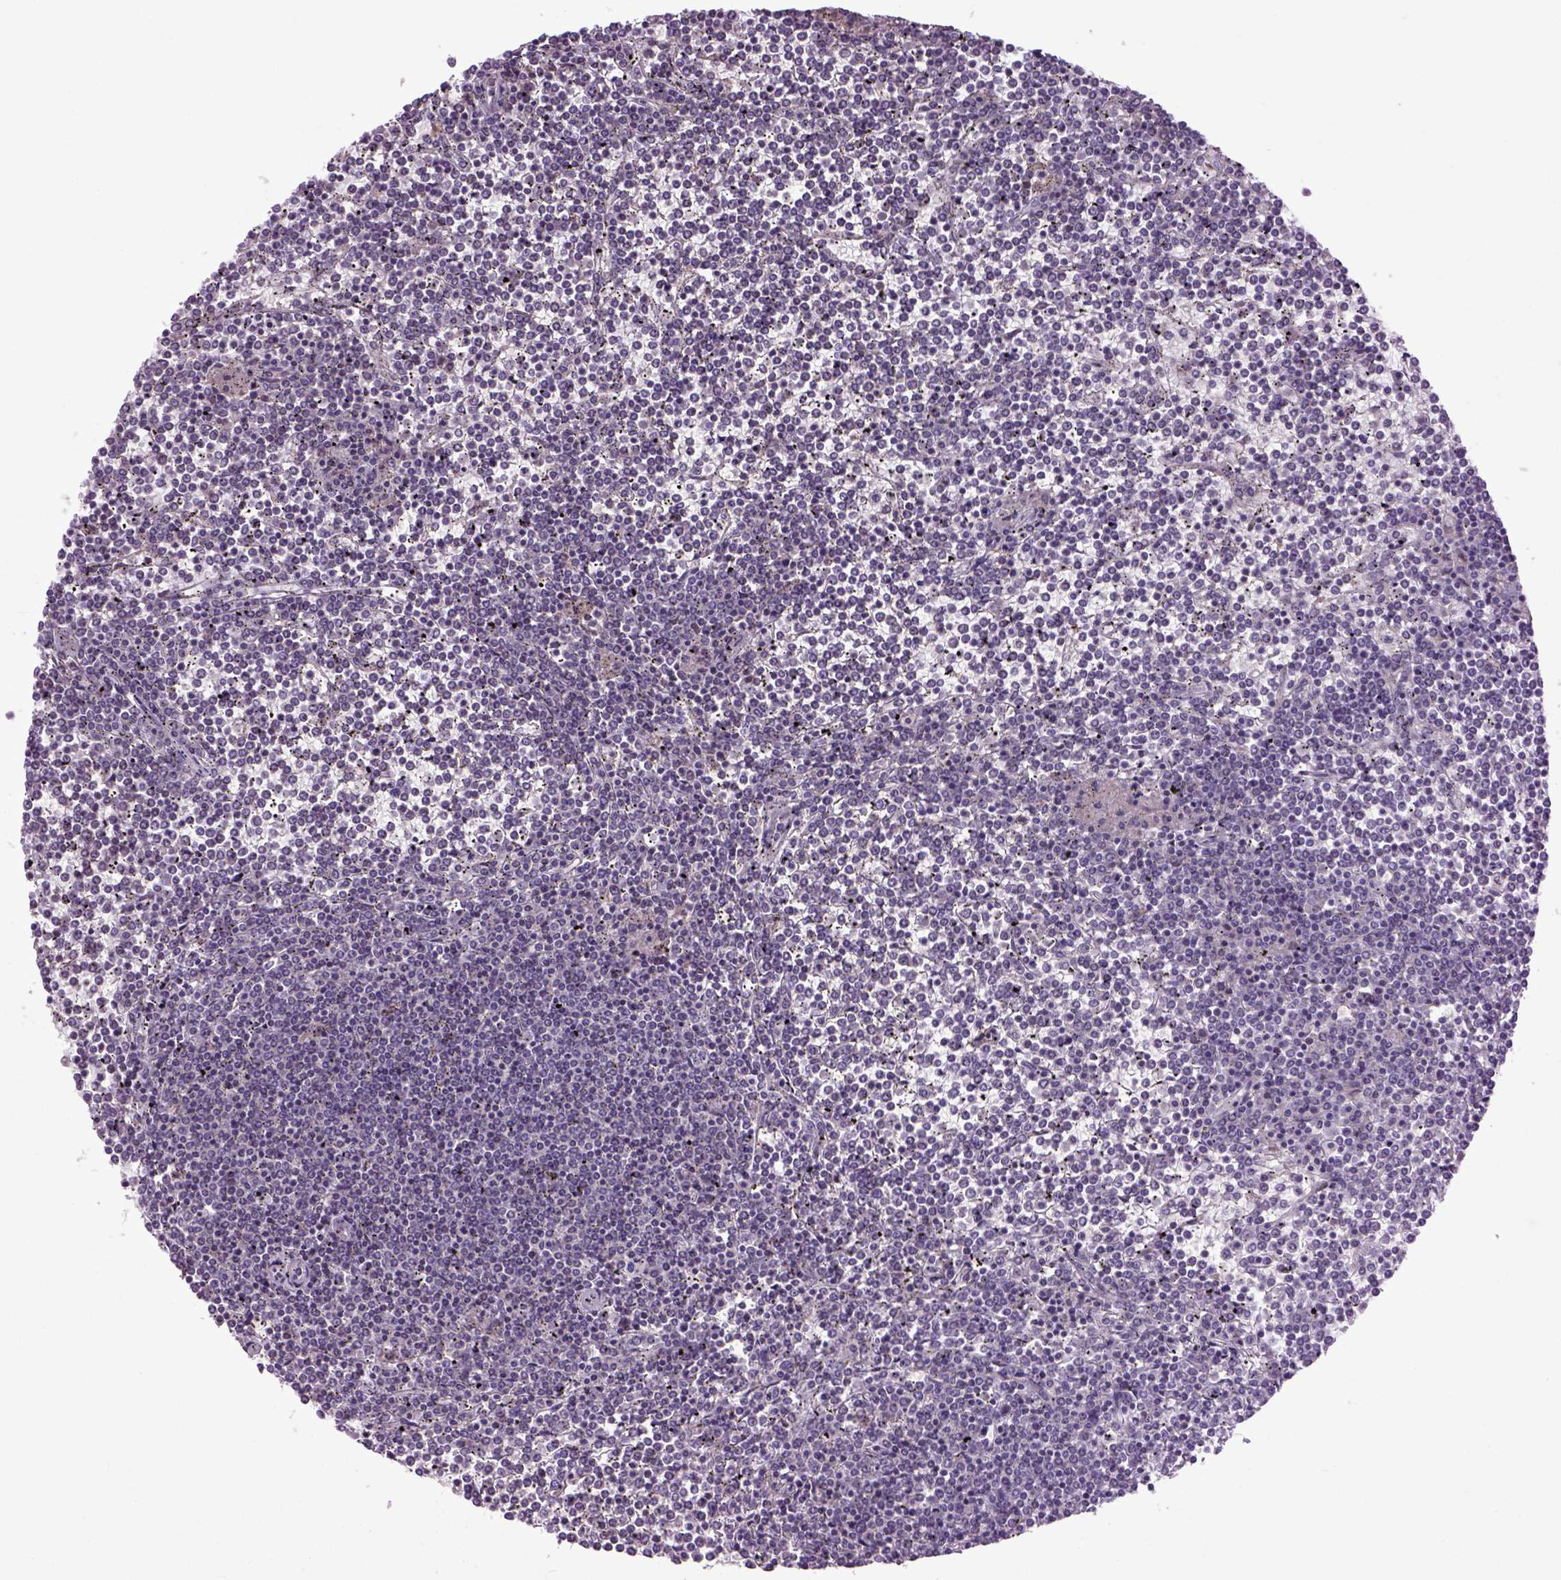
{"staining": {"intensity": "negative", "quantity": "none", "location": "none"}, "tissue": "lymphoma", "cell_type": "Tumor cells", "image_type": "cancer", "snomed": [{"axis": "morphology", "description": "Malignant lymphoma, non-Hodgkin's type, Low grade"}, {"axis": "topography", "description": "Spleen"}], "caption": "Tumor cells show no significant positivity in lymphoma.", "gene": "EMILIN3", "patient": {"sex": "female", "age": 19}}